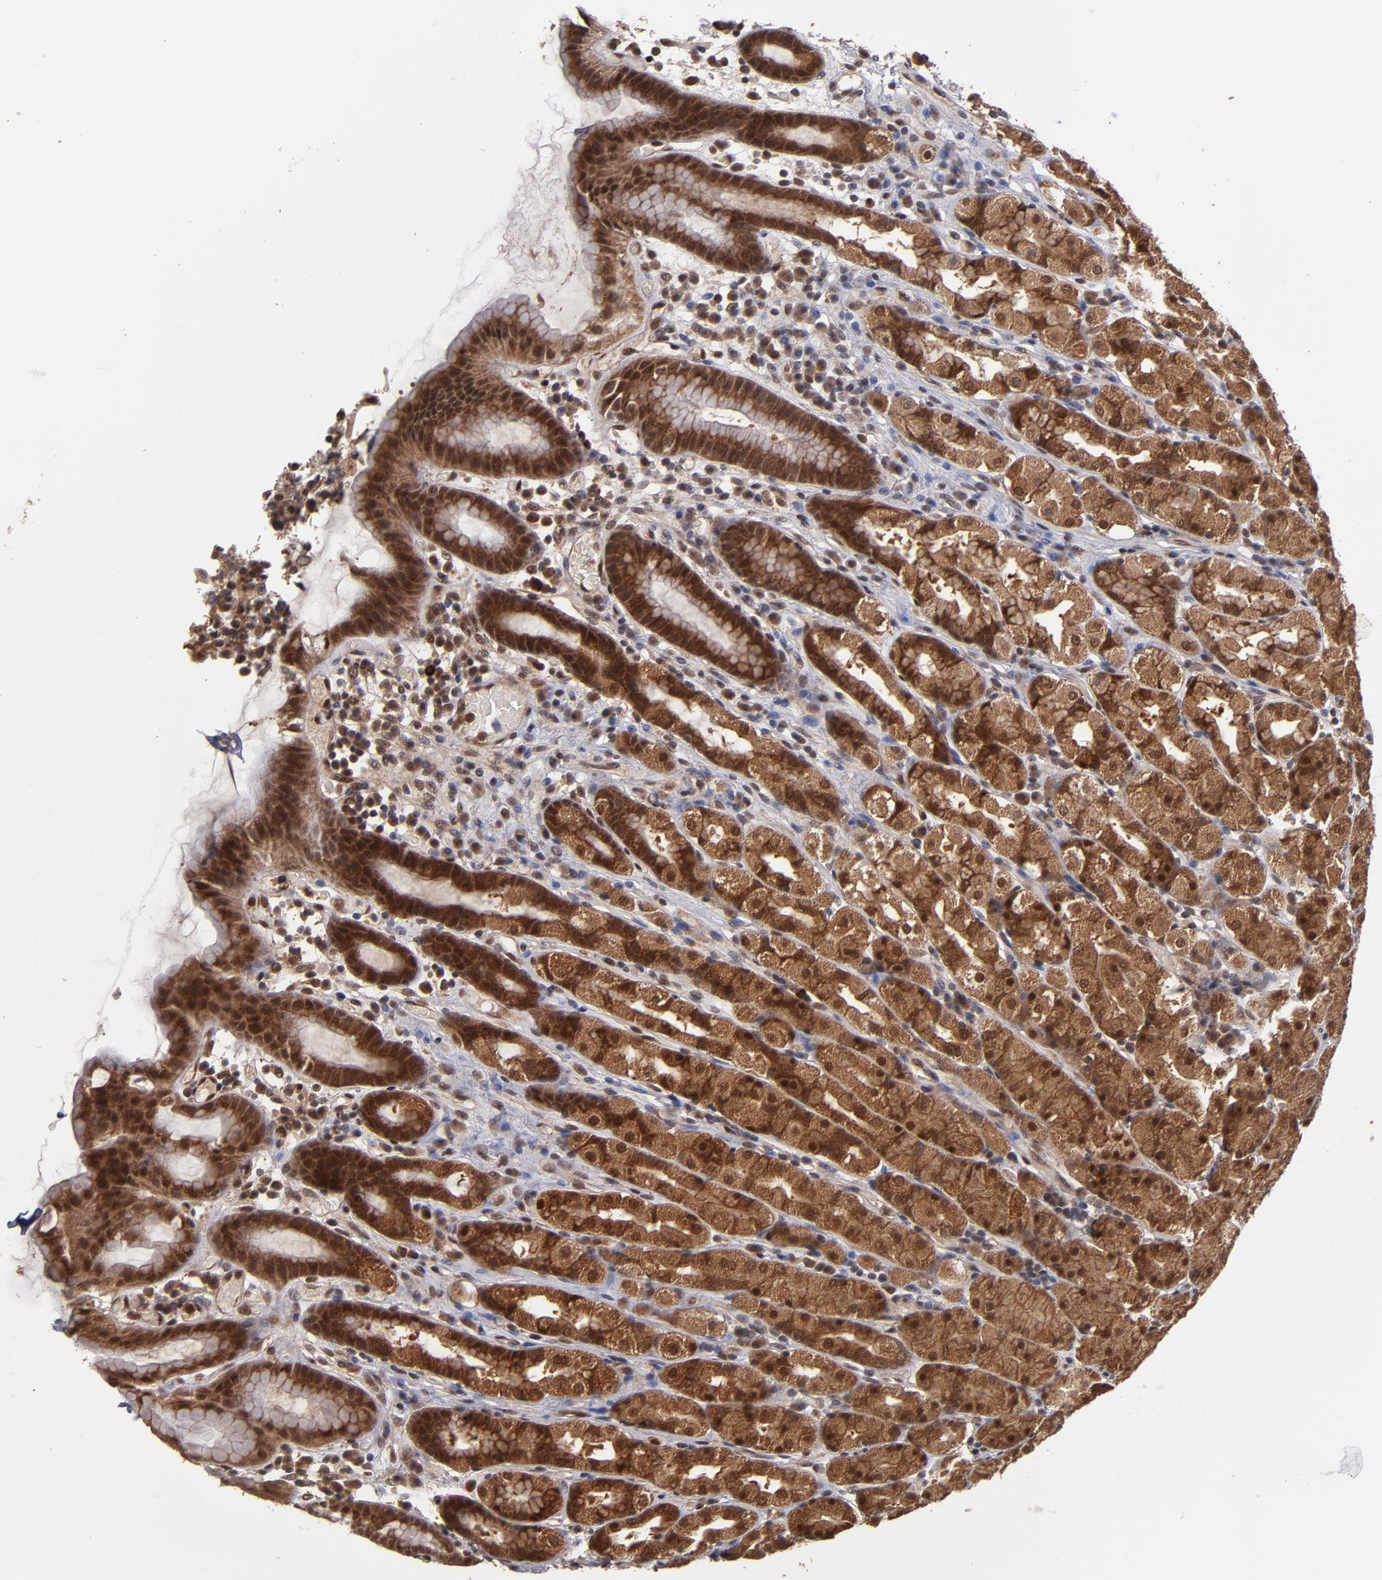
{"staining": {"intensity": "strong", "quantity": ">75%", "location": "cytoplasmic/membranous"}, "tissue": "stomach", "cell_type": "Glandular cells", "image_type": "normal", "snomed": [{"axis": "morphology", "description": "Normal tissue, NOS"}, {"axis": "topography", "description": "Stomach, upper"}], "caption": "A high amount of strong cytoplasmic/membranous staining is present in approximately >75% of glandular cells in normal stomach. (DAB (3,3'-diaminobenzidine) IHC, brown staining for protein, blue staining for nuclei).", "gene": "CUL5", "patient": {"sex": "male", "age": 68}}